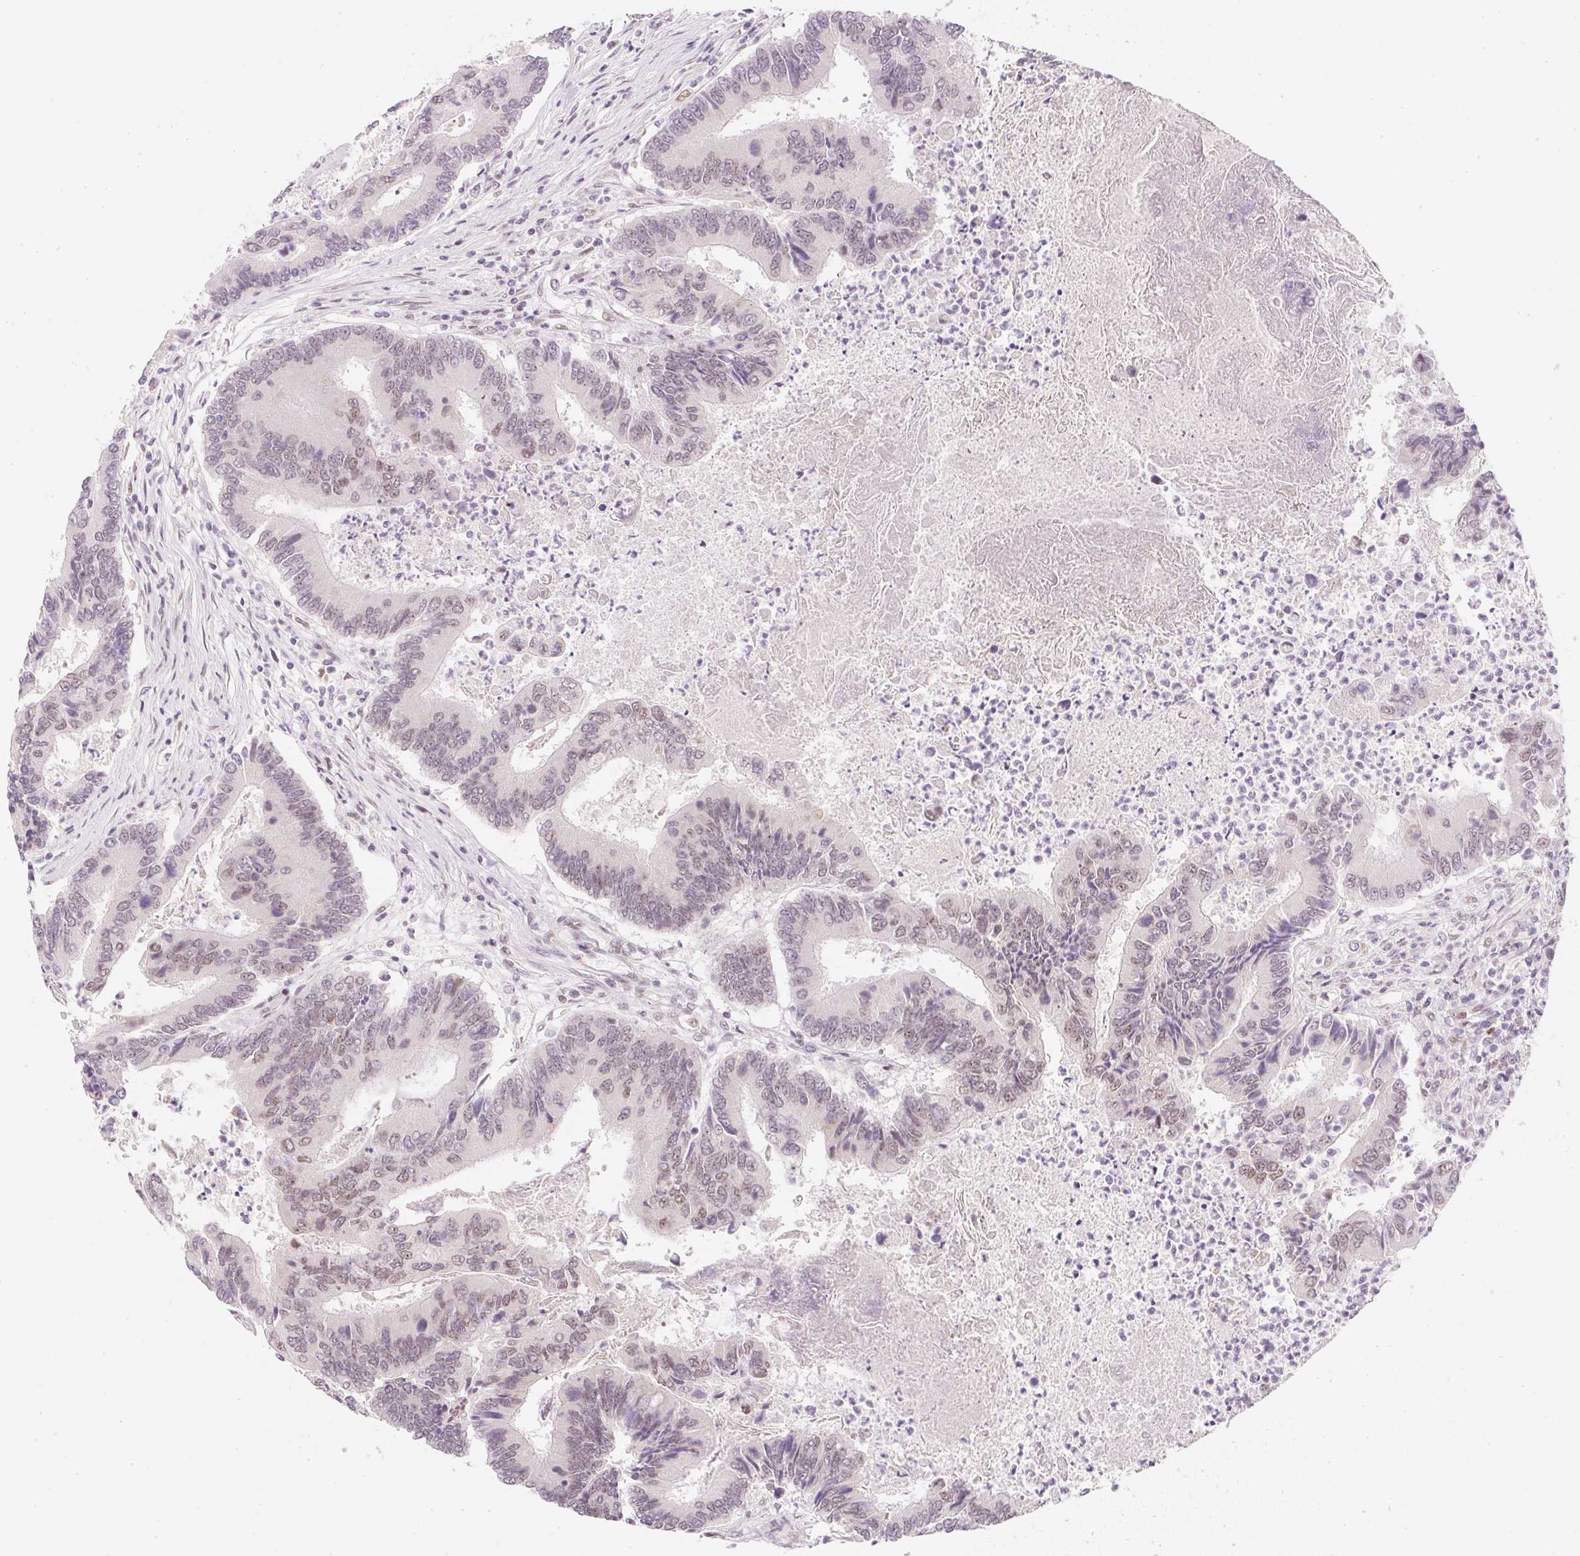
{"staining": {"intensity": "weak", "quantity": "25%-75%", "location": "nuclear"}, "tissue": "colorectal cancer", "cell_type": "Tumor cells", "image_type": "cancer", "snomed": [{"axis": "morphology", "description": "Adenocarcinoma, NOS"}, {"axis": "topography", "description": "Colon"}], "caption": "Tumor cells demonstrate low levels of weak nuclear staining in approximately 25%-75% of cells in colorectal cancer.", "gene": "DPPA4", "patient": {"sex": "female", "age": 67}}